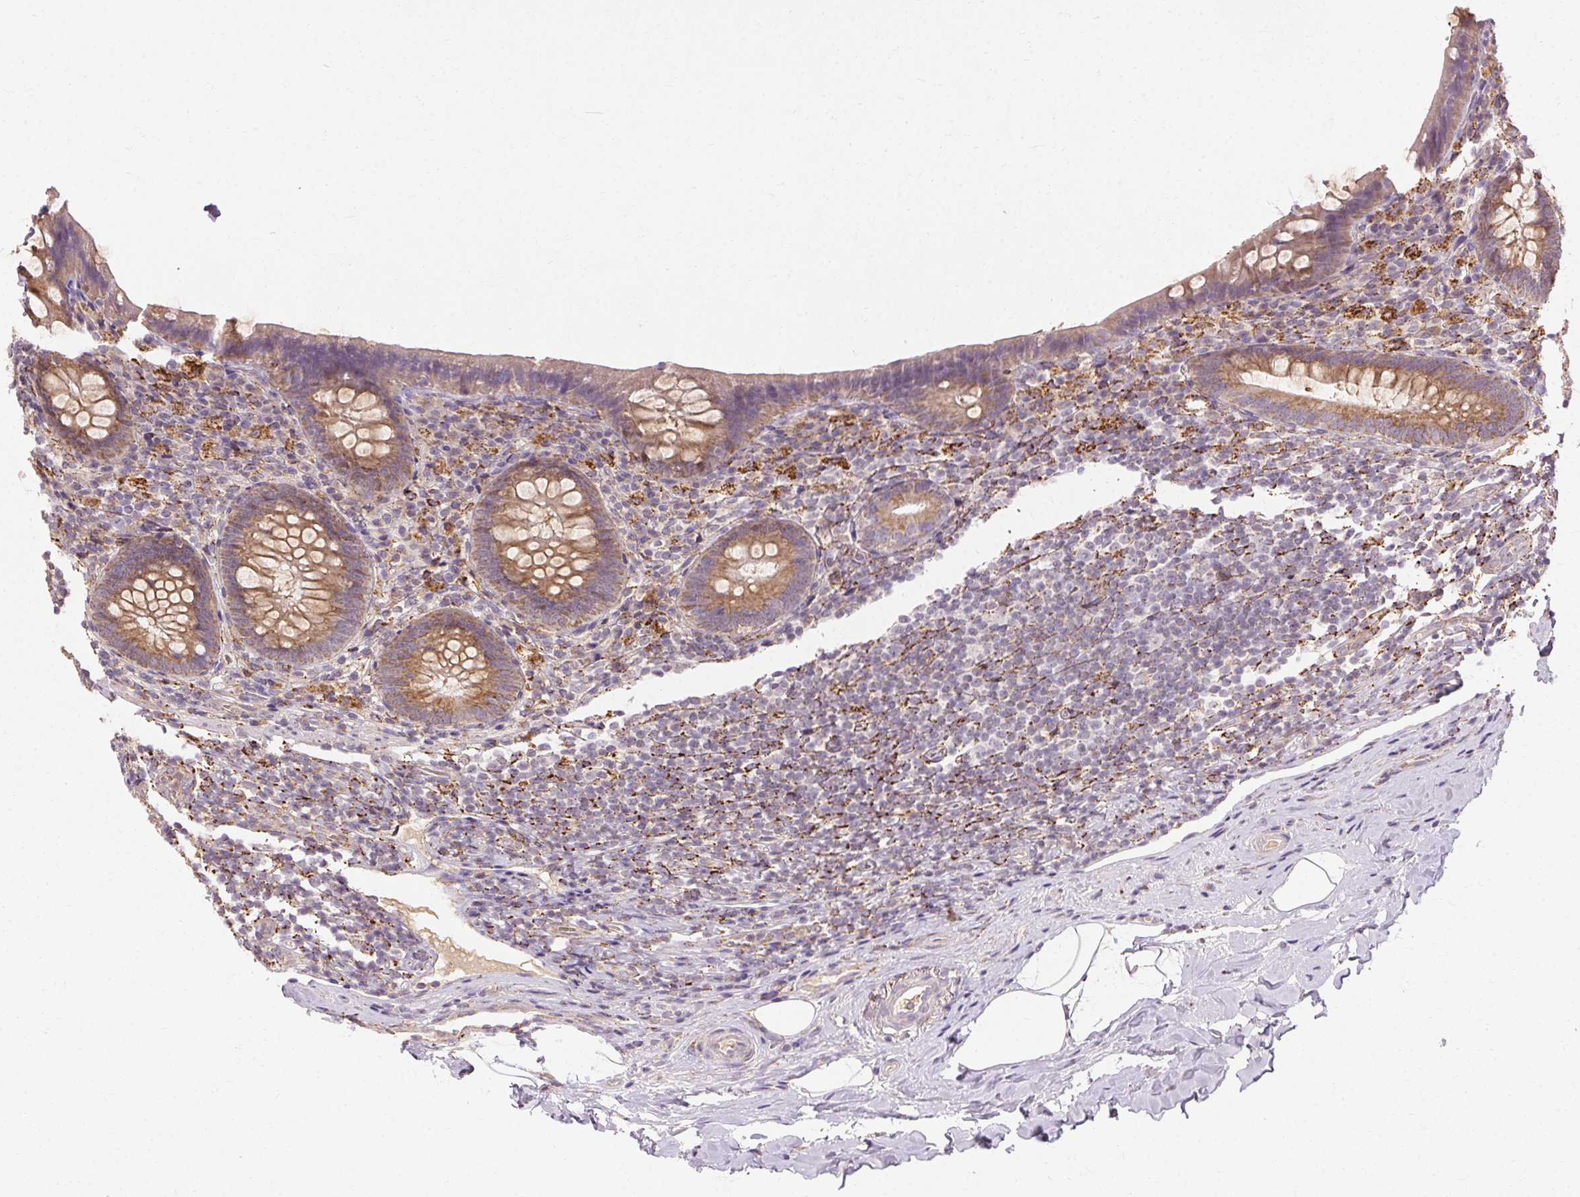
{"staining": {"intensity": "moderate", "quantity": ">75%", "location": "cytoplasmic/membranous"}, "tissue": "appendix", "cell_type": "Glandular cells", "image_type": "normal", "snomed": [{"axis": "morphology", "description": "Normal tissue, NOS"}, {"axis": "topography", "description": "Appendix"}], "caption": "Immunohistochemistry of benign appendix demonstrates medium levels of moderate cytoplasmic/membranous positivity in about >75% of glandular cells. (Brightfield microscopy of DAB IHC at high magnification).", "gene": "REP15", "patient": {"sex": "male", "age": 47}}